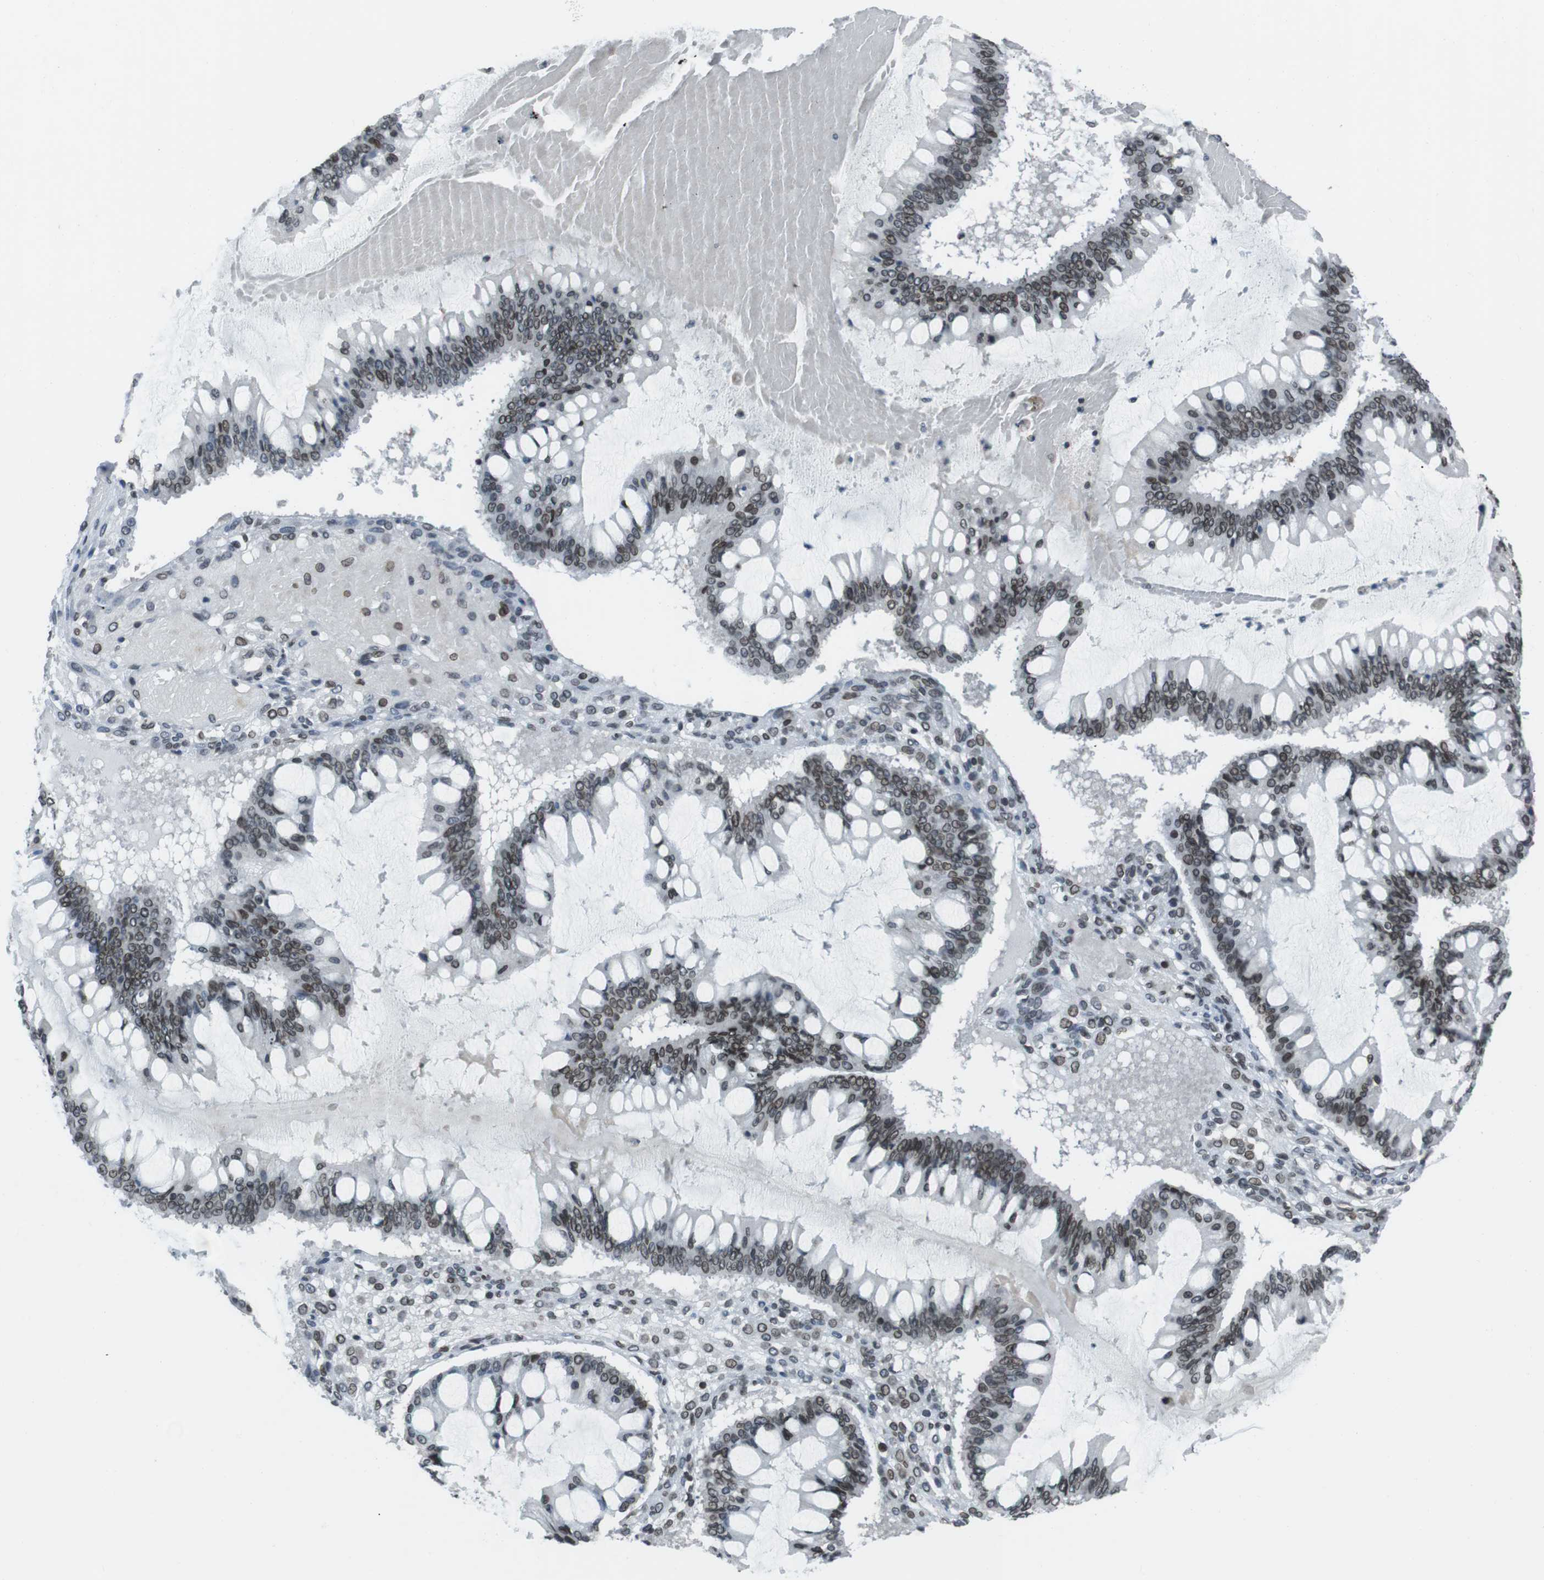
{"staining": {"intensity": "moderate", "quantity": "25%-75%", "location": "cytoplasmic/membranous,nuclear"}, "tissue": "ovarian cancer", "cell_type": "Tumor cells", "image_type": "cancer", "snomed": [{"axis": "morphology", "description": "Cystadenocarcinoma, mucinous, NOS"}, {"axis": "topography", "description": "Ovary"}], "caption": "Mucinous cystadenocarcinoma (ovarian) stained for a protein (brown) exhibits moderate cytoplasmic/membranous and nuclear positive staining in about 25%-75% of tumor cells.", "gene": "MAD1L1", "patient": {"sex": "female", "age": 73}}